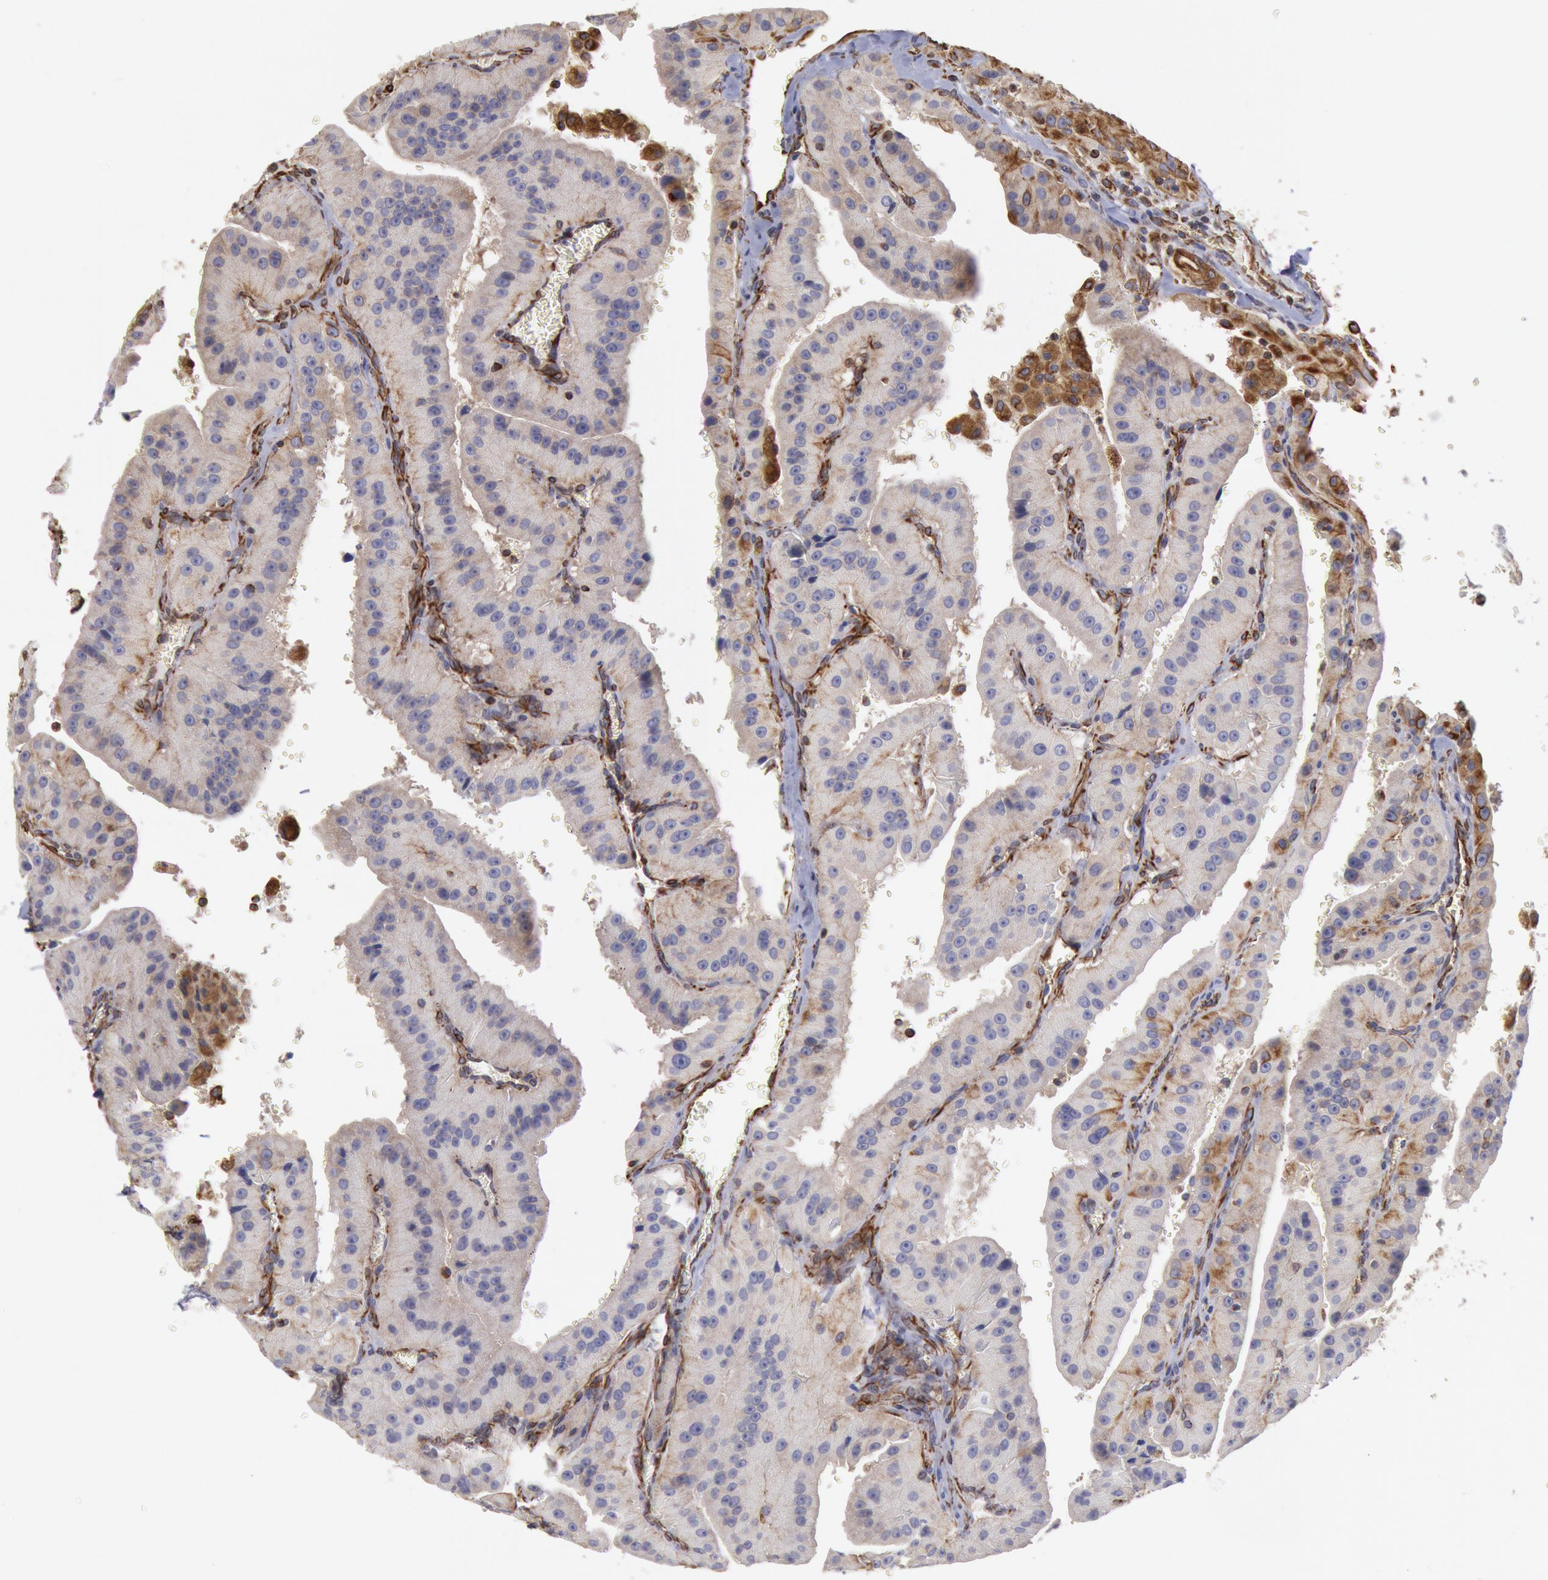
{"staining": {"intensity": "moderate", "quantity": "25%-75%", "location": "cytoplasmic/membranous"}, "tissue": "thyroid cancer", "cell_type": "Tumor cells", "image_type": "cancer", "snomed": [{"axis": "morphology", "description": "Carcinoma, NOS"}, {"axis": "topography", "description": "Thyroid gland"}], "caption": "Carcinoma (thyroid) stained for a protein shows moderate cytoplasmic/membranous positivity in tumor cells.", "gene": "RNF139", "patient": {"sex": "male", "age": 76}}